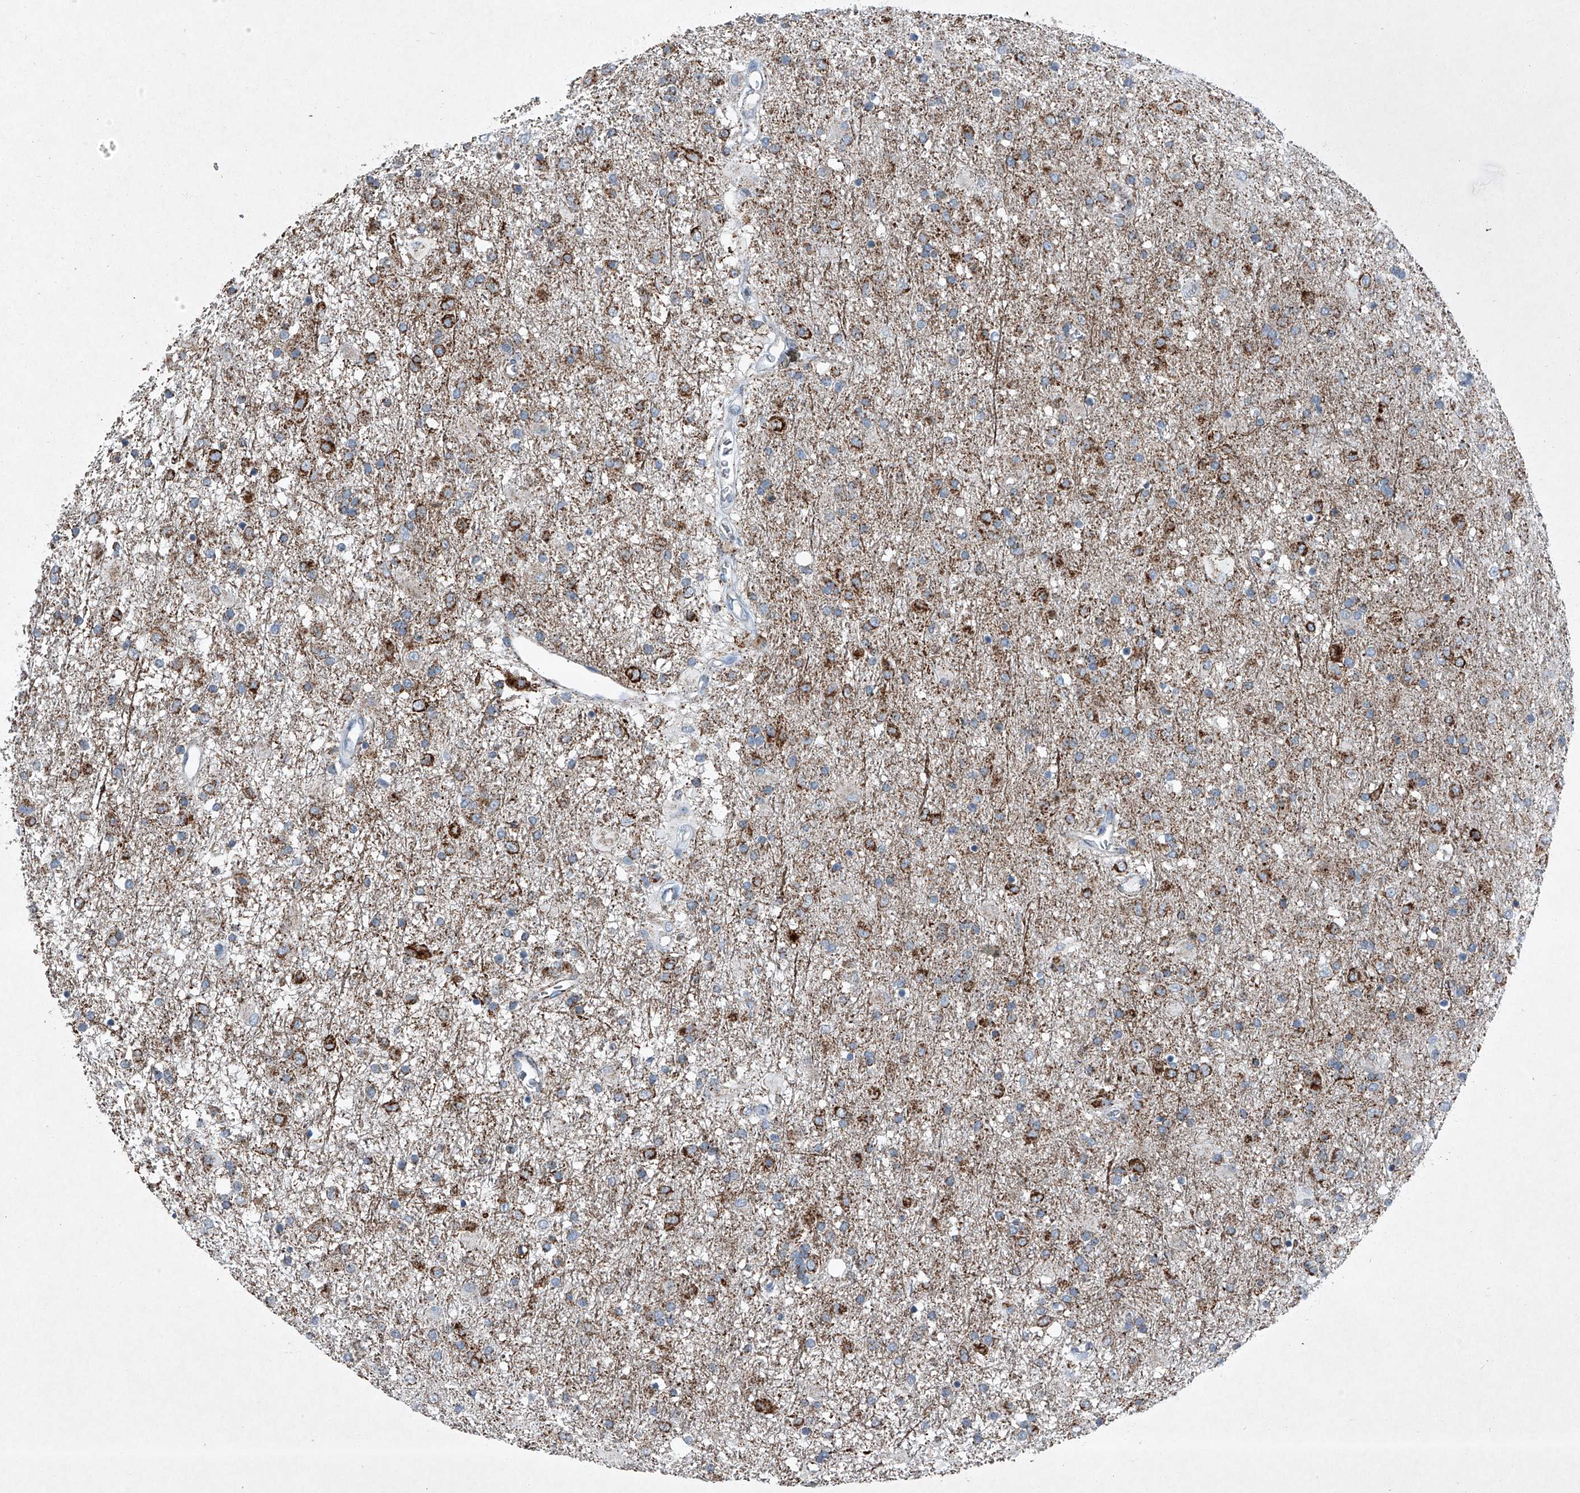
{"staining": {"intensity": "moderate", "quantity": "25%-75%", "location": "cytoplasmic/membranous"}, "tissue": "glioma", "cell_type": "Tumor cells", "image_type": "cancer", "snomed": [{"axis": "morphology", "description": "Glioma, malignant, Low grade"}, {"axis": "topography", "description": "Brain"}], "caption": "DAB immunohistochemical staining of human glioma demonstrates moderate cytoplasmic/membranous protein expression in approximately 25%-75% of tumor cells.", "gene": "CHRNA7", "patient": {"sex": "male", "age": 65}}